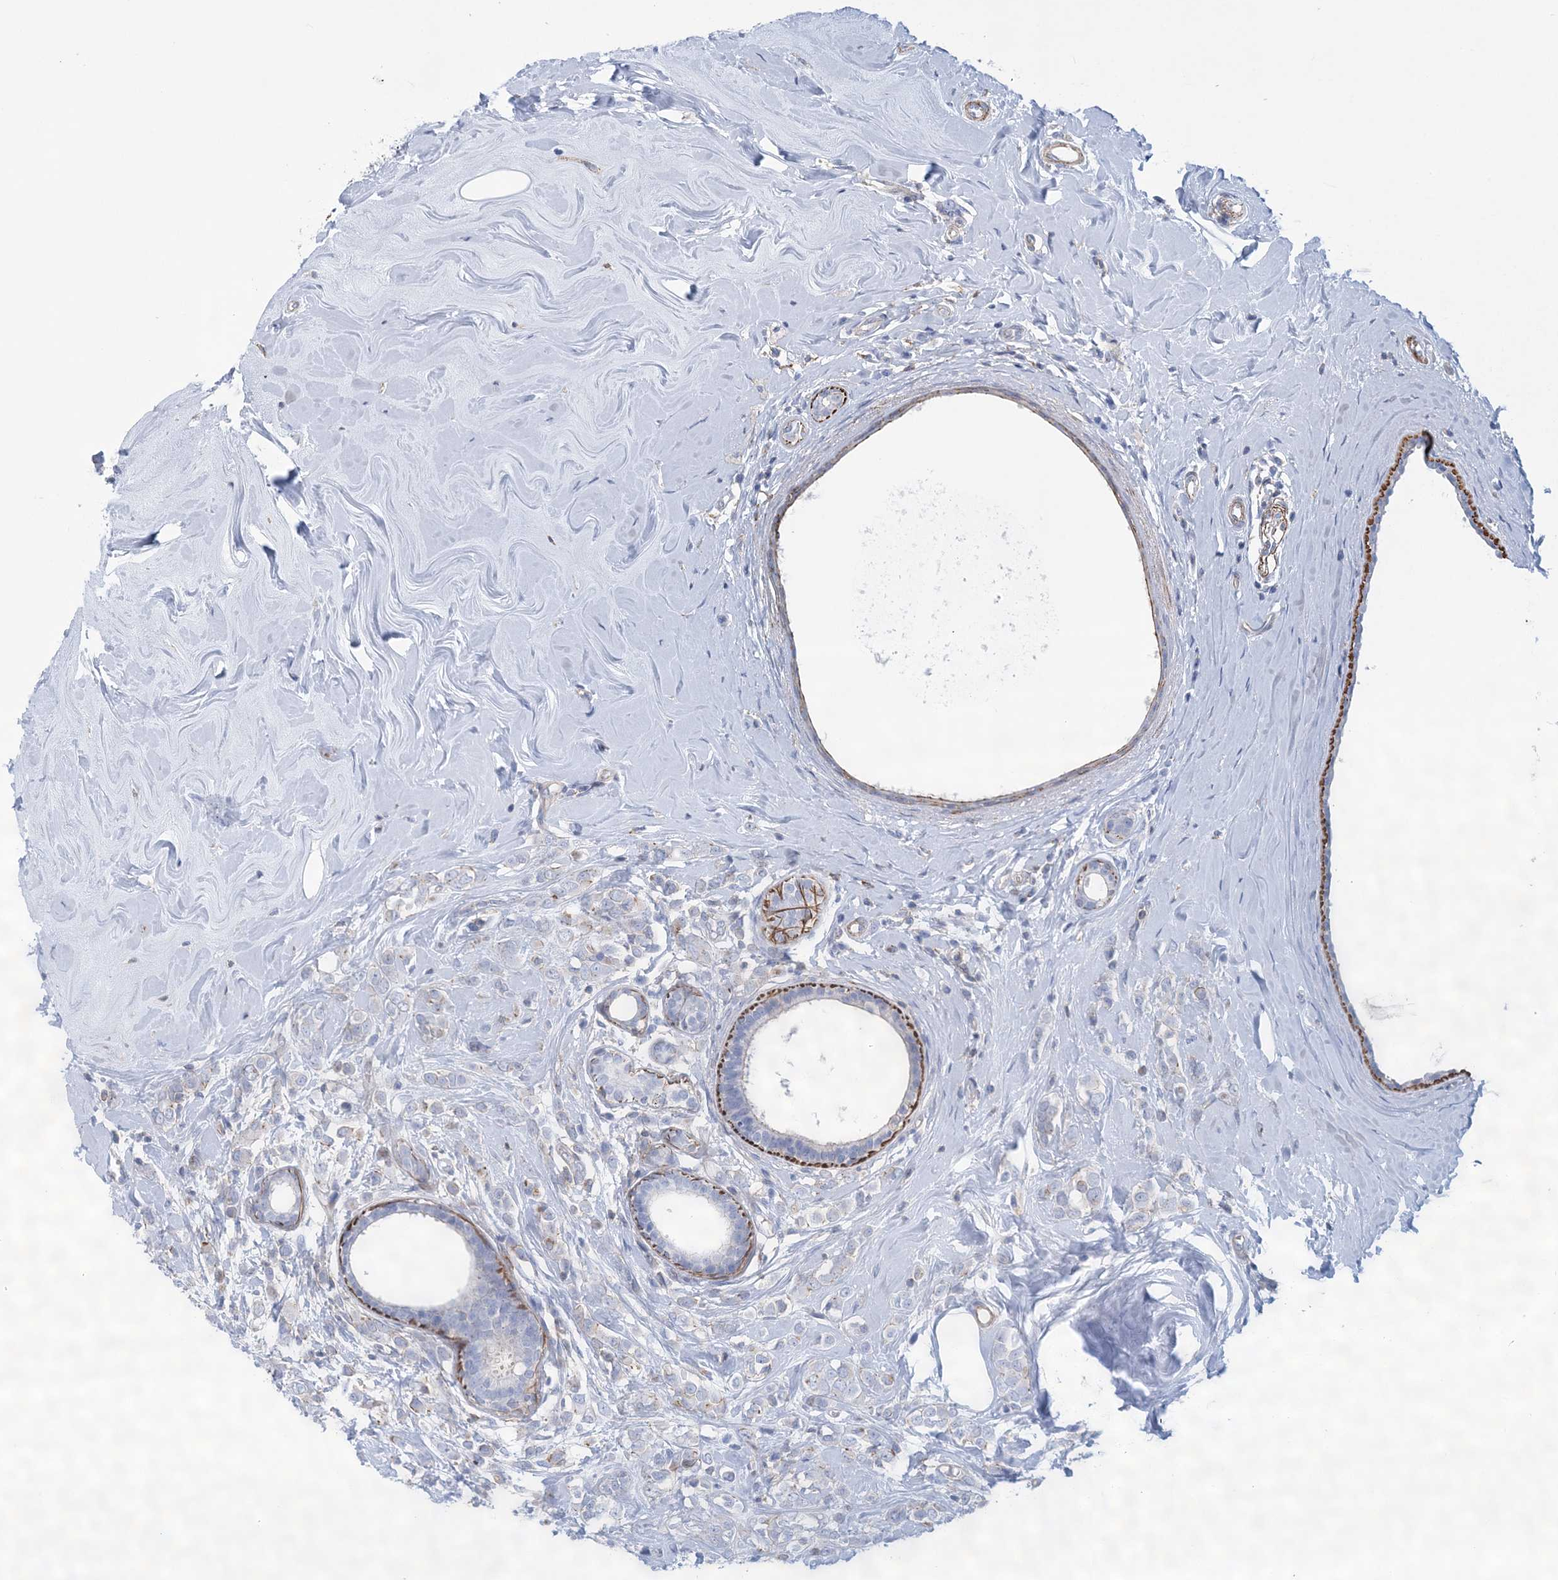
{"staining": {"intensity": "negative", "quantity": "none", "location": "none"}, "tissue": "breast cancer", "cell_type": "Tumor cells", "image_type": "cancer", "snomed": [{"axis": "morphology", "description": "Lobular carcinoma"}, {"axis": "topography", "description": "Breast"}], "caption": "IHC image of human lobular carcinoma (breast) stained for a protein (brown), which demonstrates no positivity in tumor cells.", "gene": "C11orf21", "patient": {"sex": "female", "age": 47}}